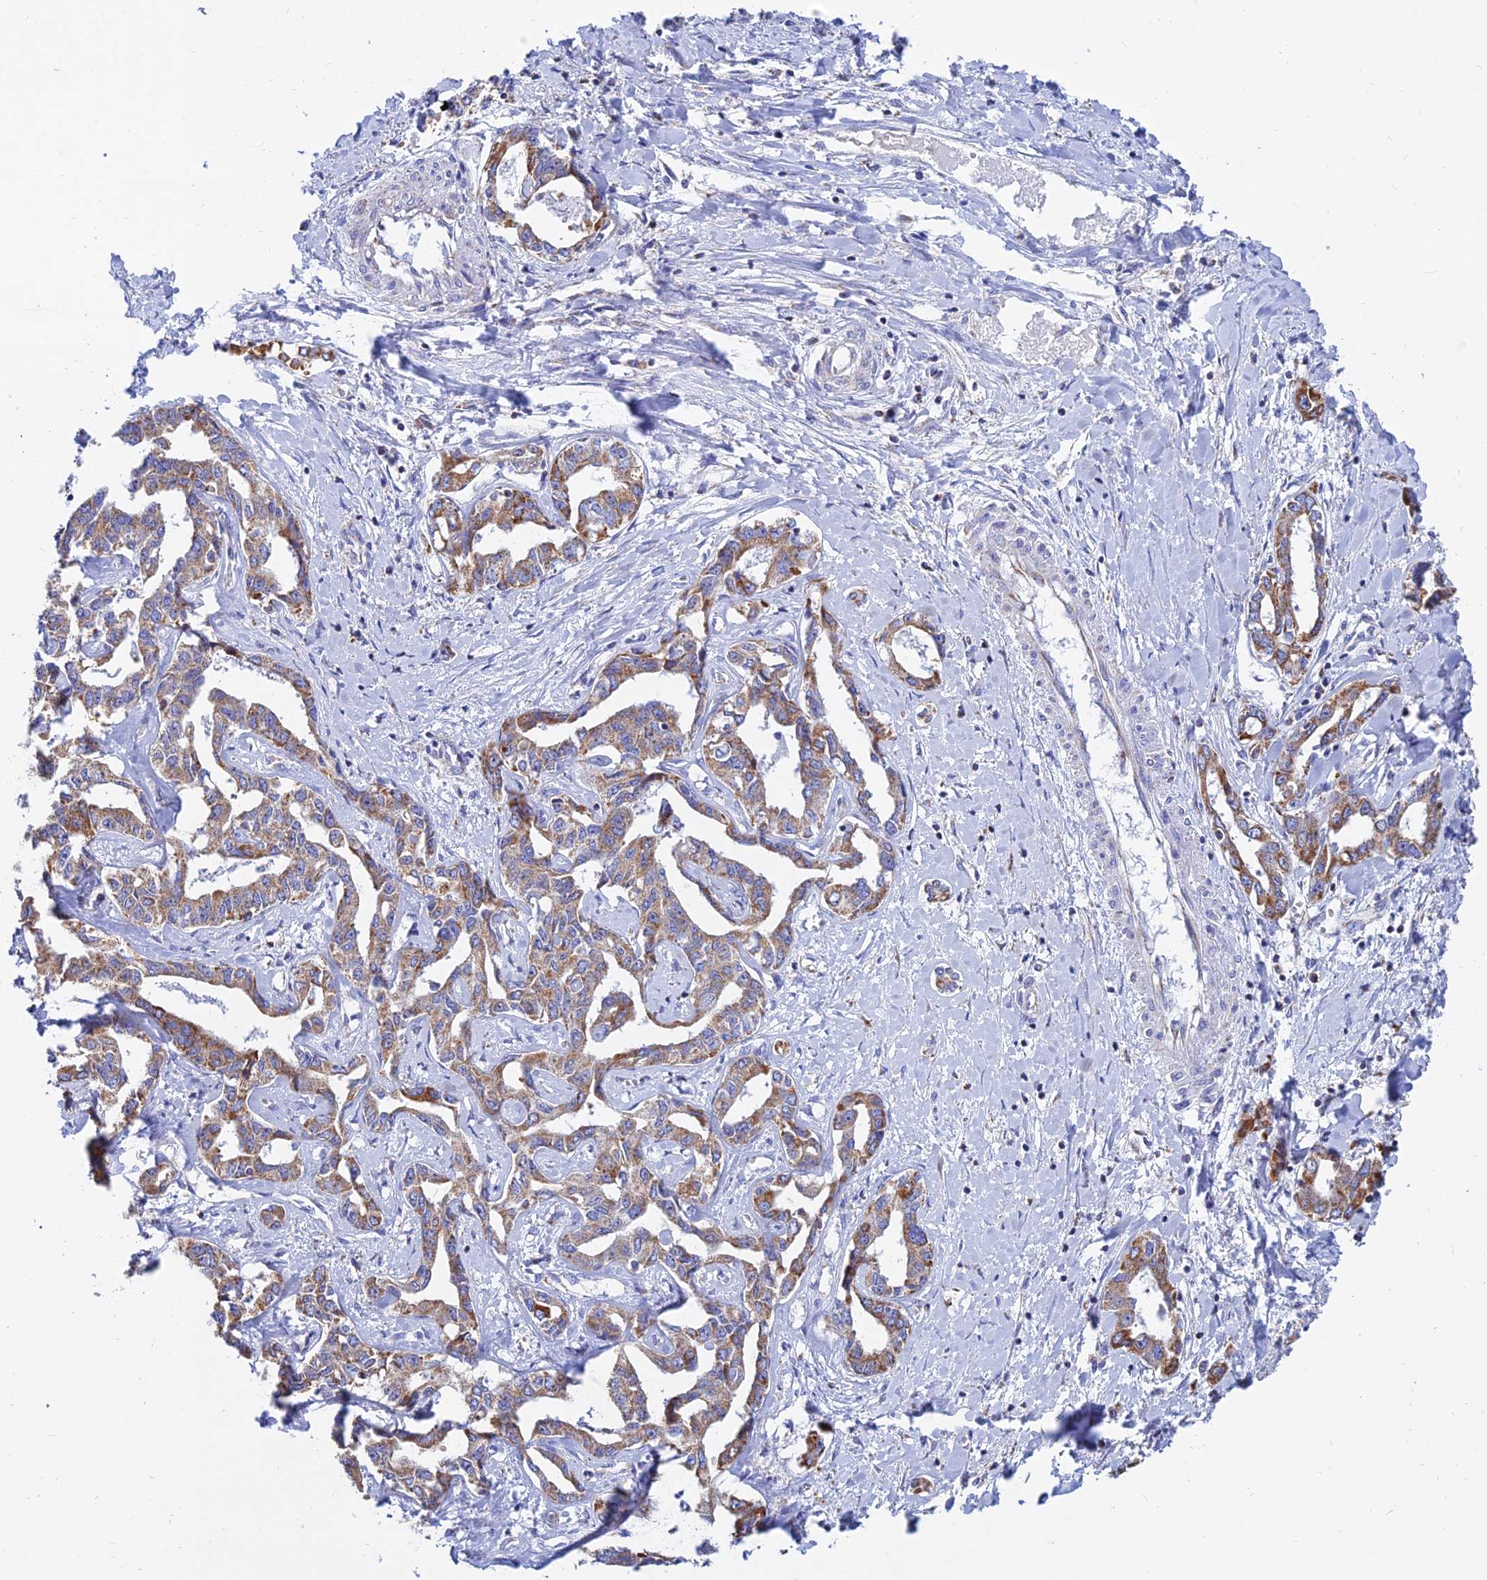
{"staining": {"intensity": "moderate", "quantity": ">75%", "location": "cytoplasmic/membranous"}, "tissue": "liver cancer", "cell_type": "Tumor cells", "image_type": "cancer", "snomed": [{"axis": "morphology", "description": "Cholangiocarcinoma"}, {"axis": "topography", "description": "Liver"}], "caption": "Protein staining of liver cancer (cholangiocarcinoma) tissue displays moderate cytoplasmic/membranous expression in approximately >75% of tumor cells.", "gene": "MGST1", "patient": {"sex": "male", "age": 59}}